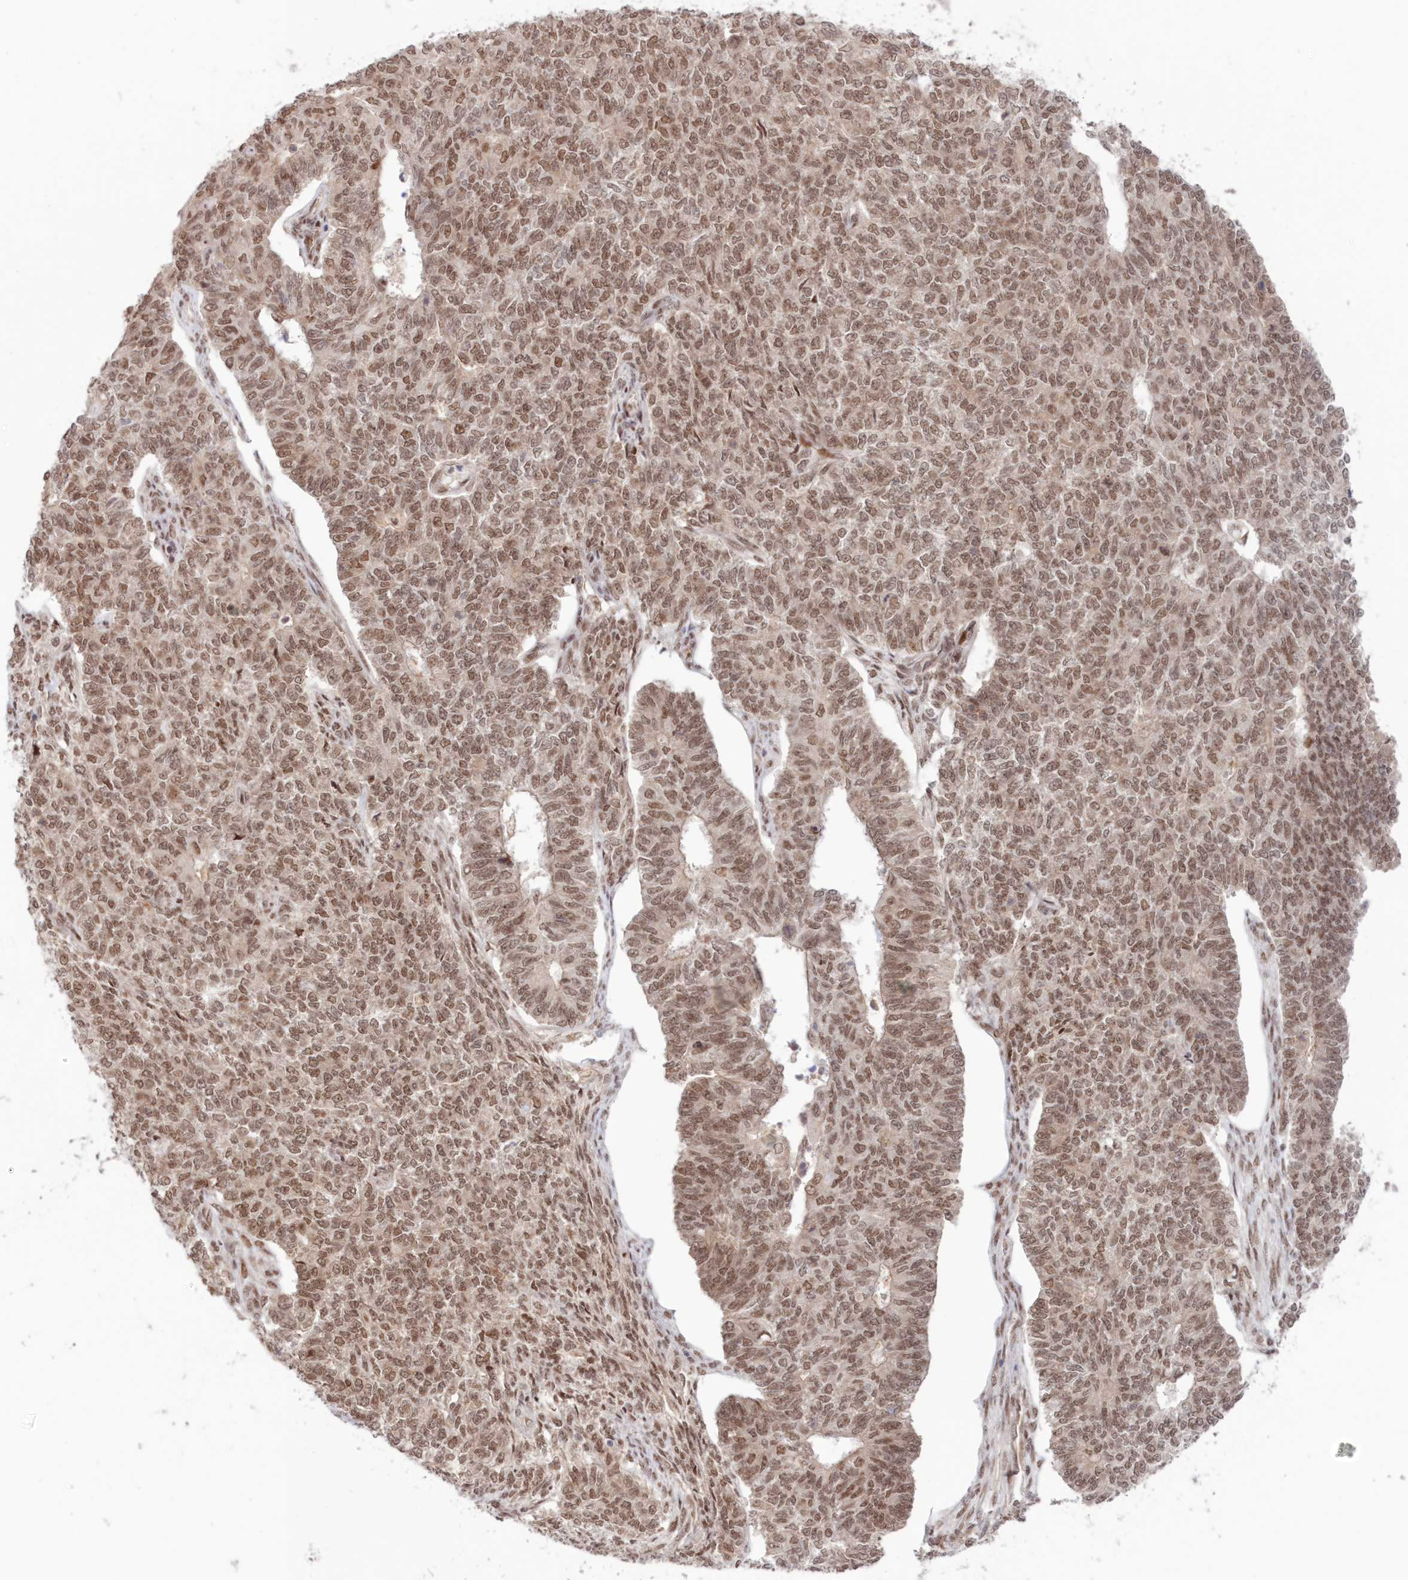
{"staining": {"intensity": "moderate", "quantity": ">75%", "location": "nuclear"}, "tissue": "endometrial cancer", "cell_type": "Tumor cells", "image_type": "cancer", "snomed": [{"axis": "morphology", "description": "Adenocarcinoma, NOS"}, {"axis": "topography", "description": "Endometrium"}], "caption": "The image exhibits staining of adenocarcinoma (endometrial), revealing moderate nuclear protein staining (brown color) within tumor cells.", "gene": "NOA1", "patient": {"sex": "female", "age": 32}}